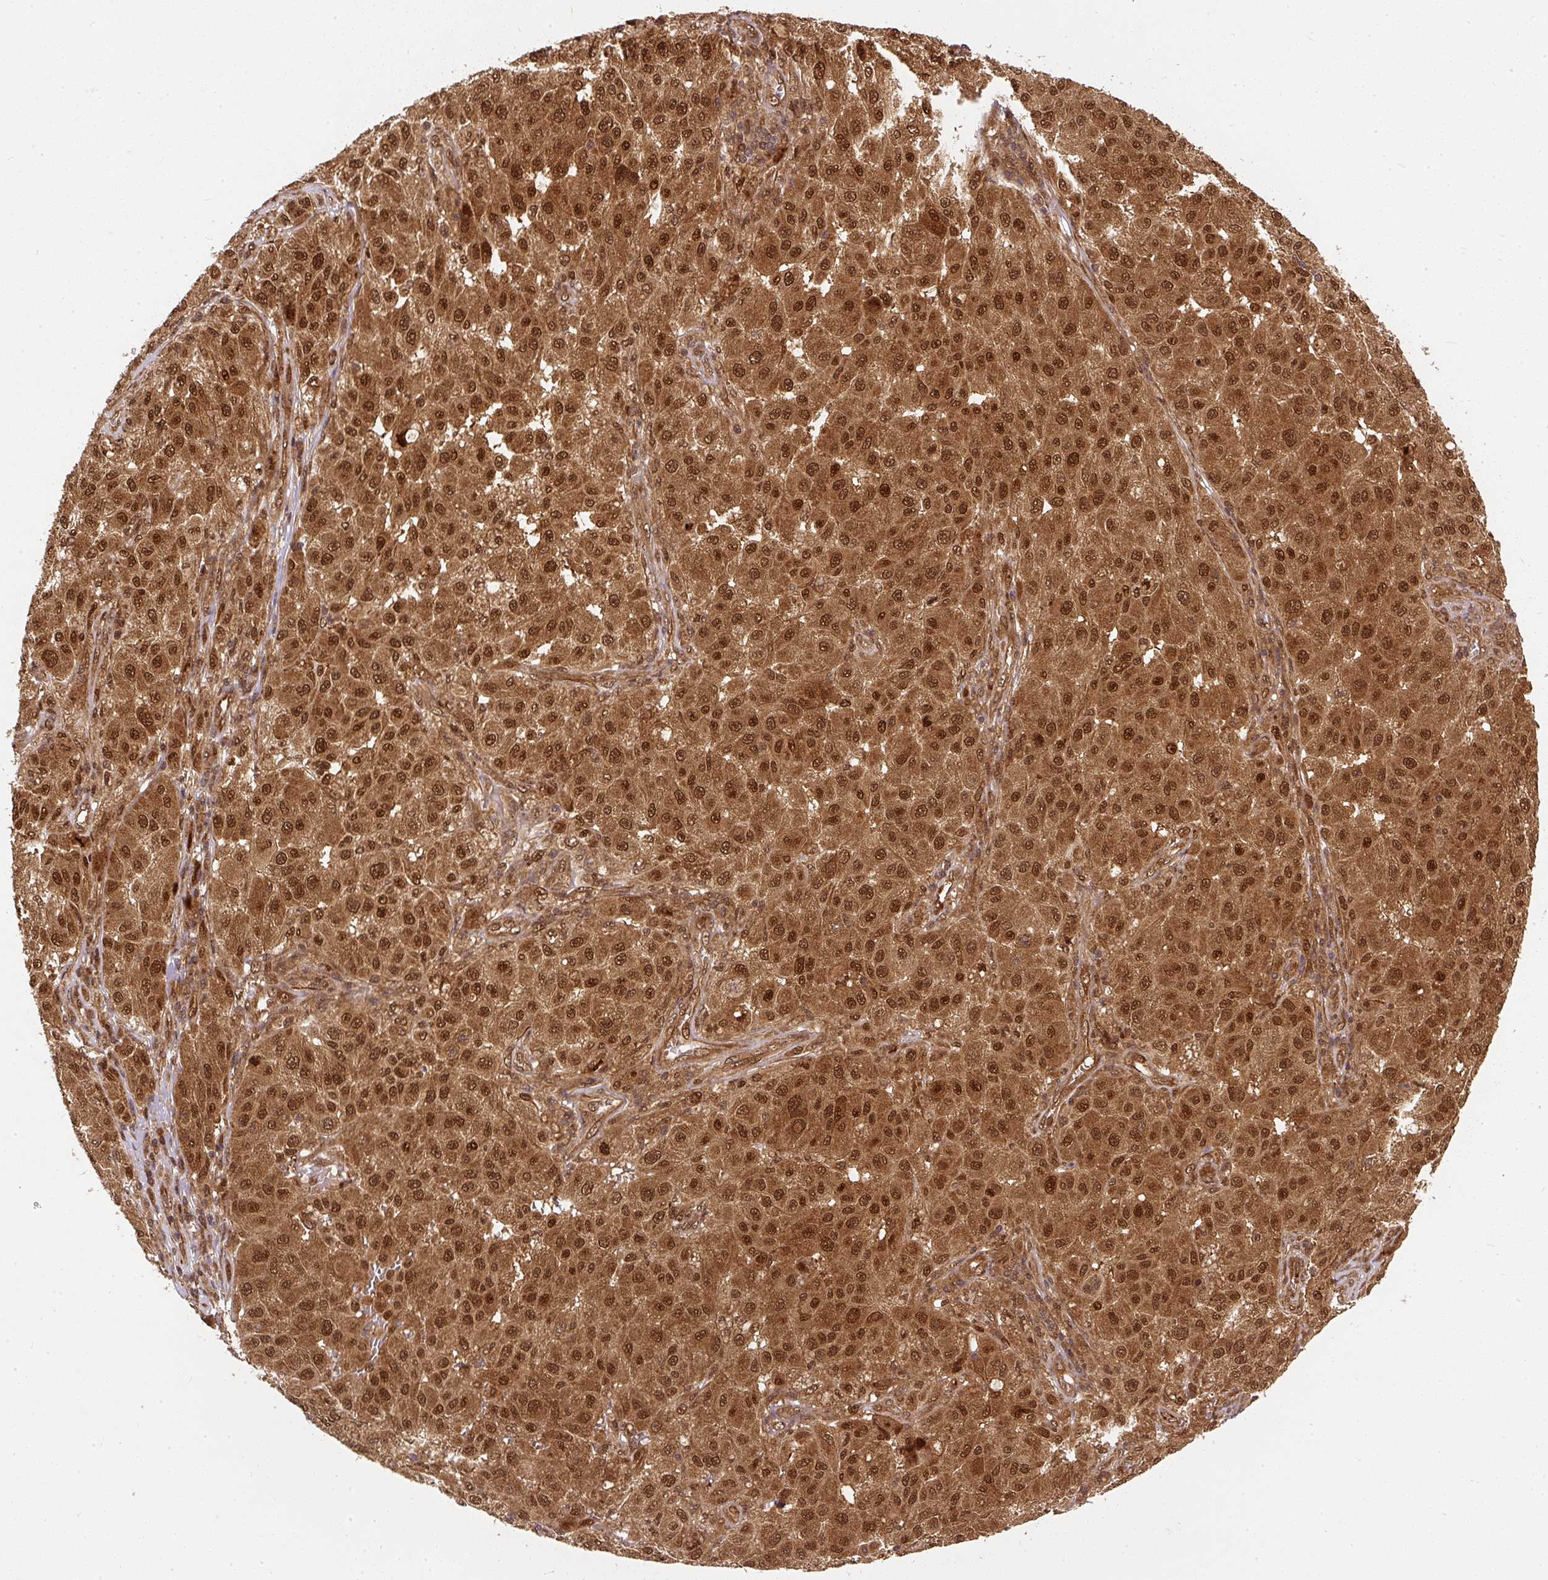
{"staining": {"intensity": "strong", "quantity": ">75%", "location": "cytoplasmic/membranous,nuclear"}, "tissue": "melanoma", "cell_type": "Tumor cells", "image_type": "cancer", "snomed": [{"axis": "morphology", "description": "Malignant melanoma, NOS"}, {"axis": "topography", "description": "Skin"}], "caption": "IHC histopathology image of human malignant melanoma stained for a protein (brown), which reveals high levels of strong cytoplasmic/membranous and nuclear expression in about >75% of tumor cells.", "gene": "PSMD1", "patient": {"sex": "female", "age": 64}}